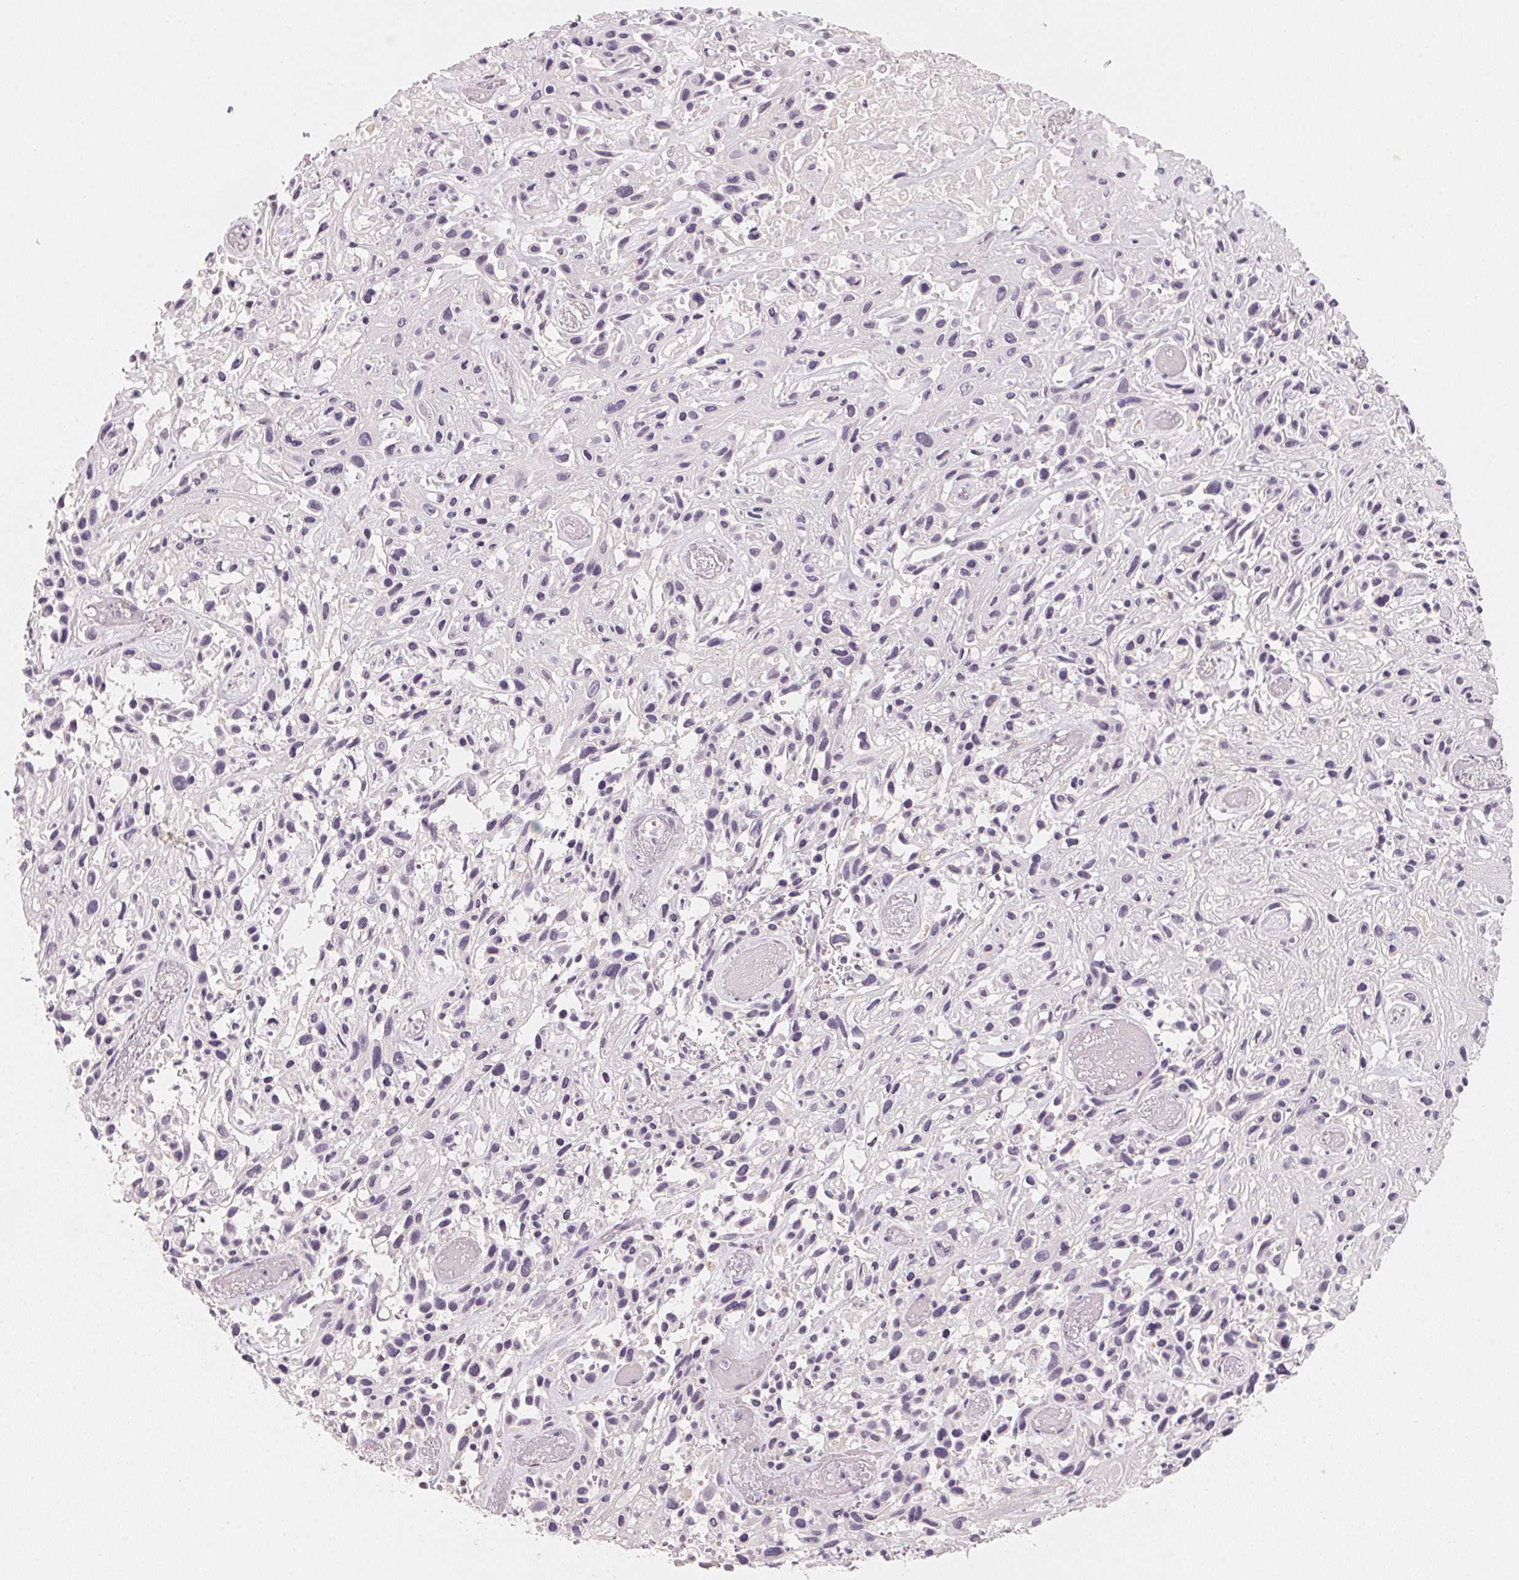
{"staining": {"intensity": "negative", "quantity": "none", "location": "none"}, "tissue": "skin cancer", "cell_type": "Tumor cells", "image_type": "cancer", "snomed": [{"axis": "morphology", "description": "Squamous cell carcinoma, NOS"}, {"axis": "topography", "description": "Skin"}], "caption": "There is no significant expression in tumor cells of skin cancer.", "gene": "ANKRD31", "patient": {"sex": "male", "age": 82}}